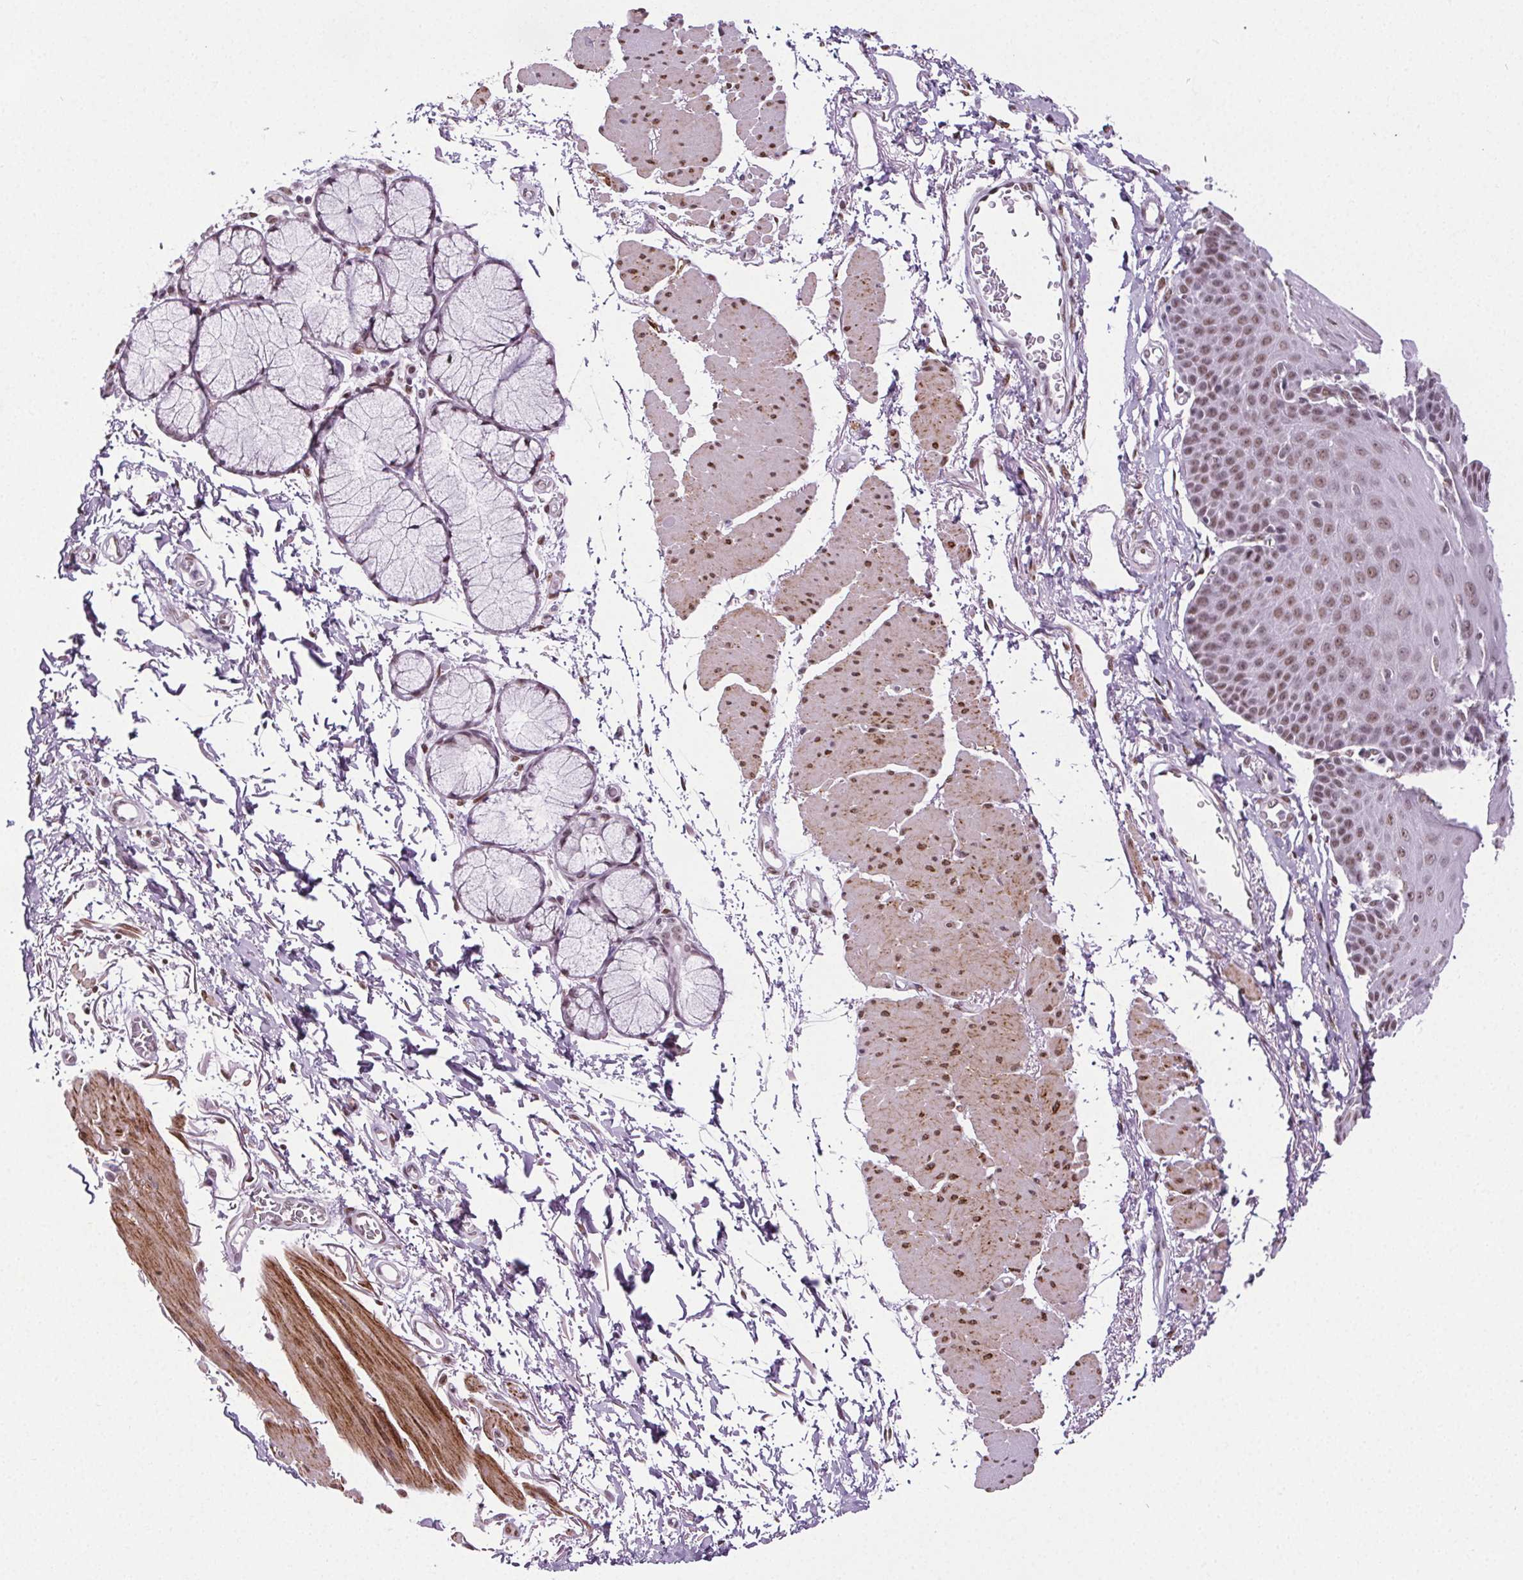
{"staining": {"intensity": "moderate", "quantity": ">75%", "location": "nuclear"}, "tissue": "esophagus", "cell_type": "Squamous epithelial cells", "image_type": "normal", "snomed": [{"axis": "morphology", "description": "Normal tissue, NOS"}, {"axis": "topography", "description": "Esophagus"}], "caption": "IHC histopathology image of benign esophagus: esophagus stained using IHC exhibits medium levels of moderate protein expression localized specifically in the nuclear of squamous epithelial cells, appearing as a nuclear brown color.", "gene": "GP6", "patient": {"sex": "female", "age": 81}}